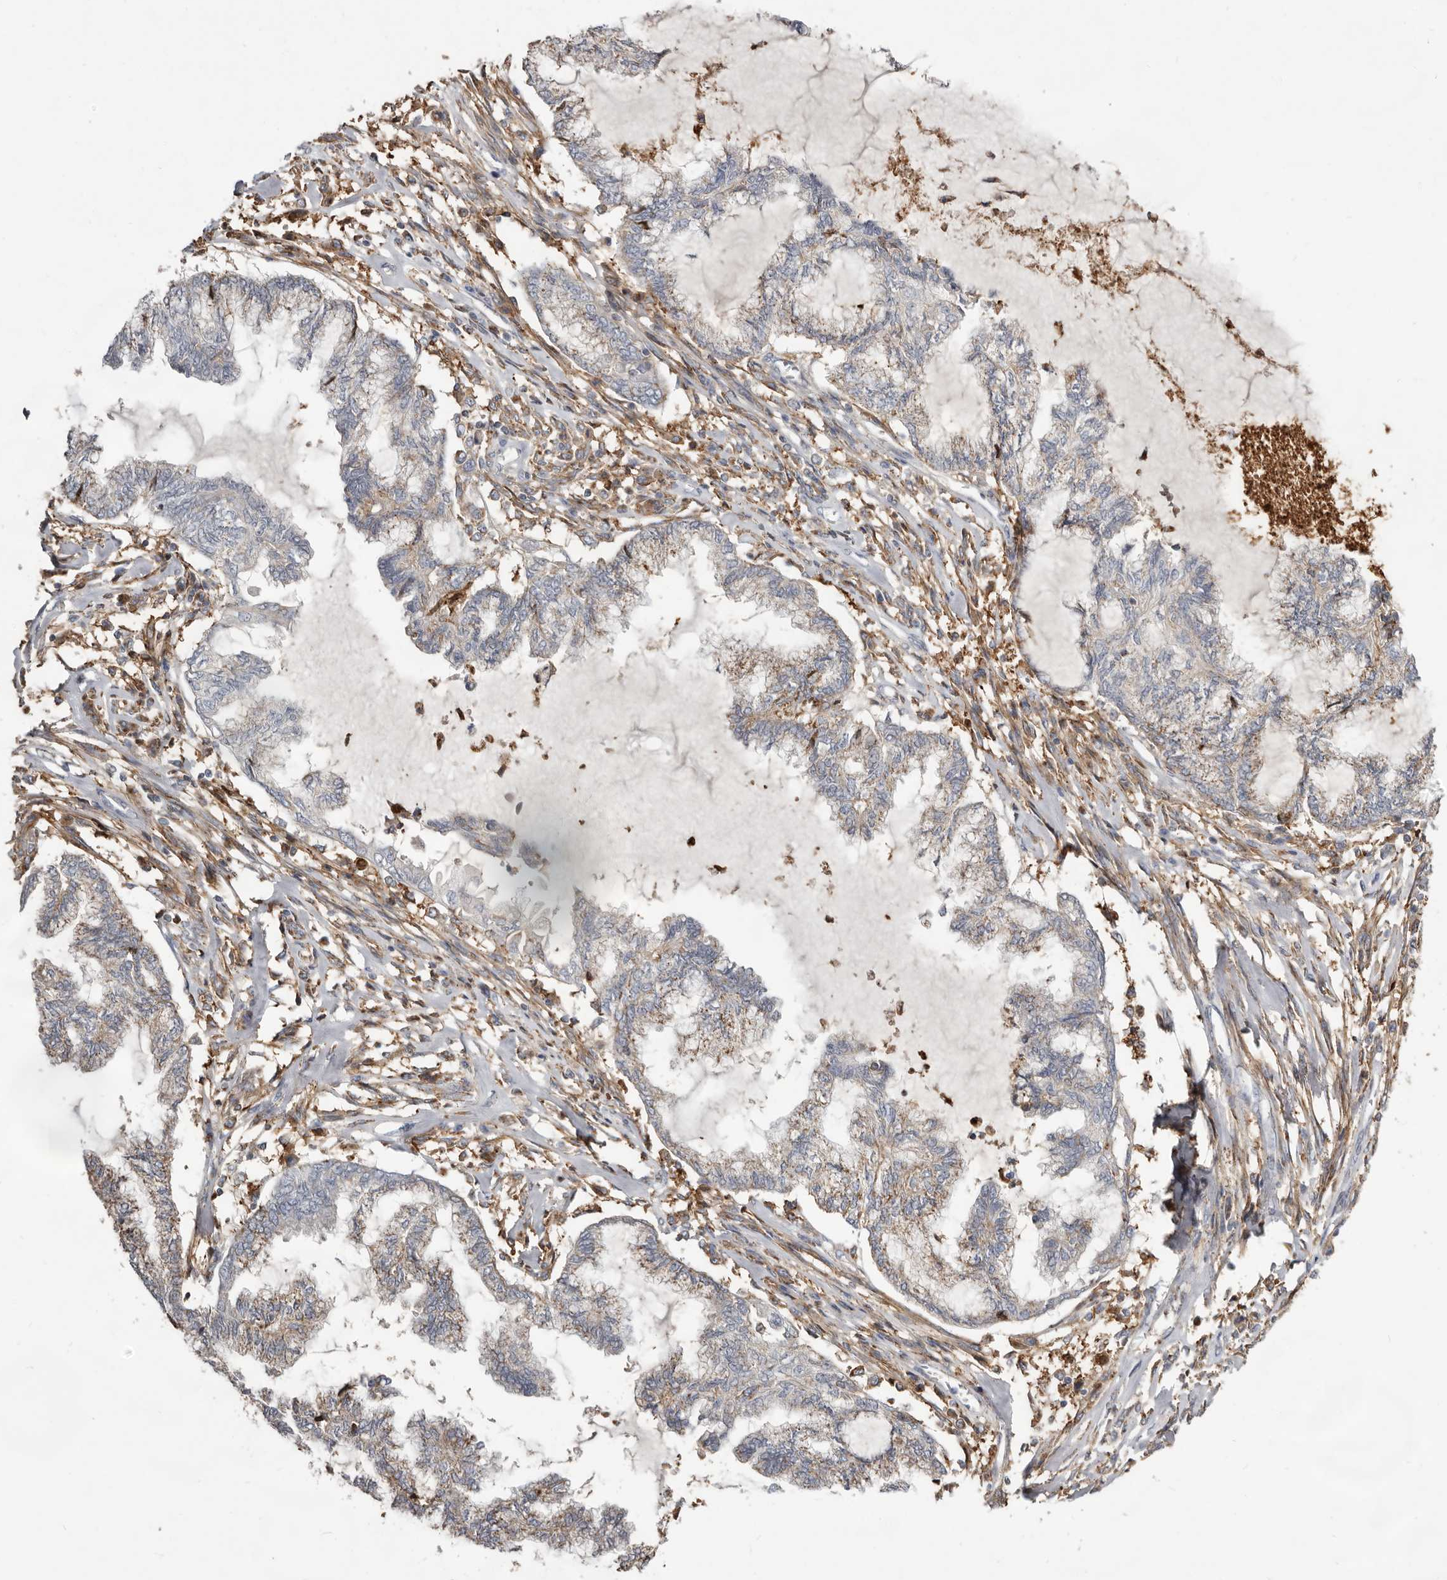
{"staining": {"intensity": "moderate", "quantity": "25%-75%", "location": "cytoplasmic/membranous"}, "tissue": "endometrial cancer", "cell_type": "Tumor cells", "image_type": "cancer", "snomed": [{"axis": "morphology", "description": "Adenocarcinoma, NOS"}, {"axis": "topography", "description": "Endometrium"}], "caption": "Protein analysis of endometrial cancer (adenocarcinoma) tissue reveals moderate cytoplasmic/membranous expression in about 25%-75% of tumor cells.", "gene": "KIF26B", "patient": {"sex": "female", "age": 86}}